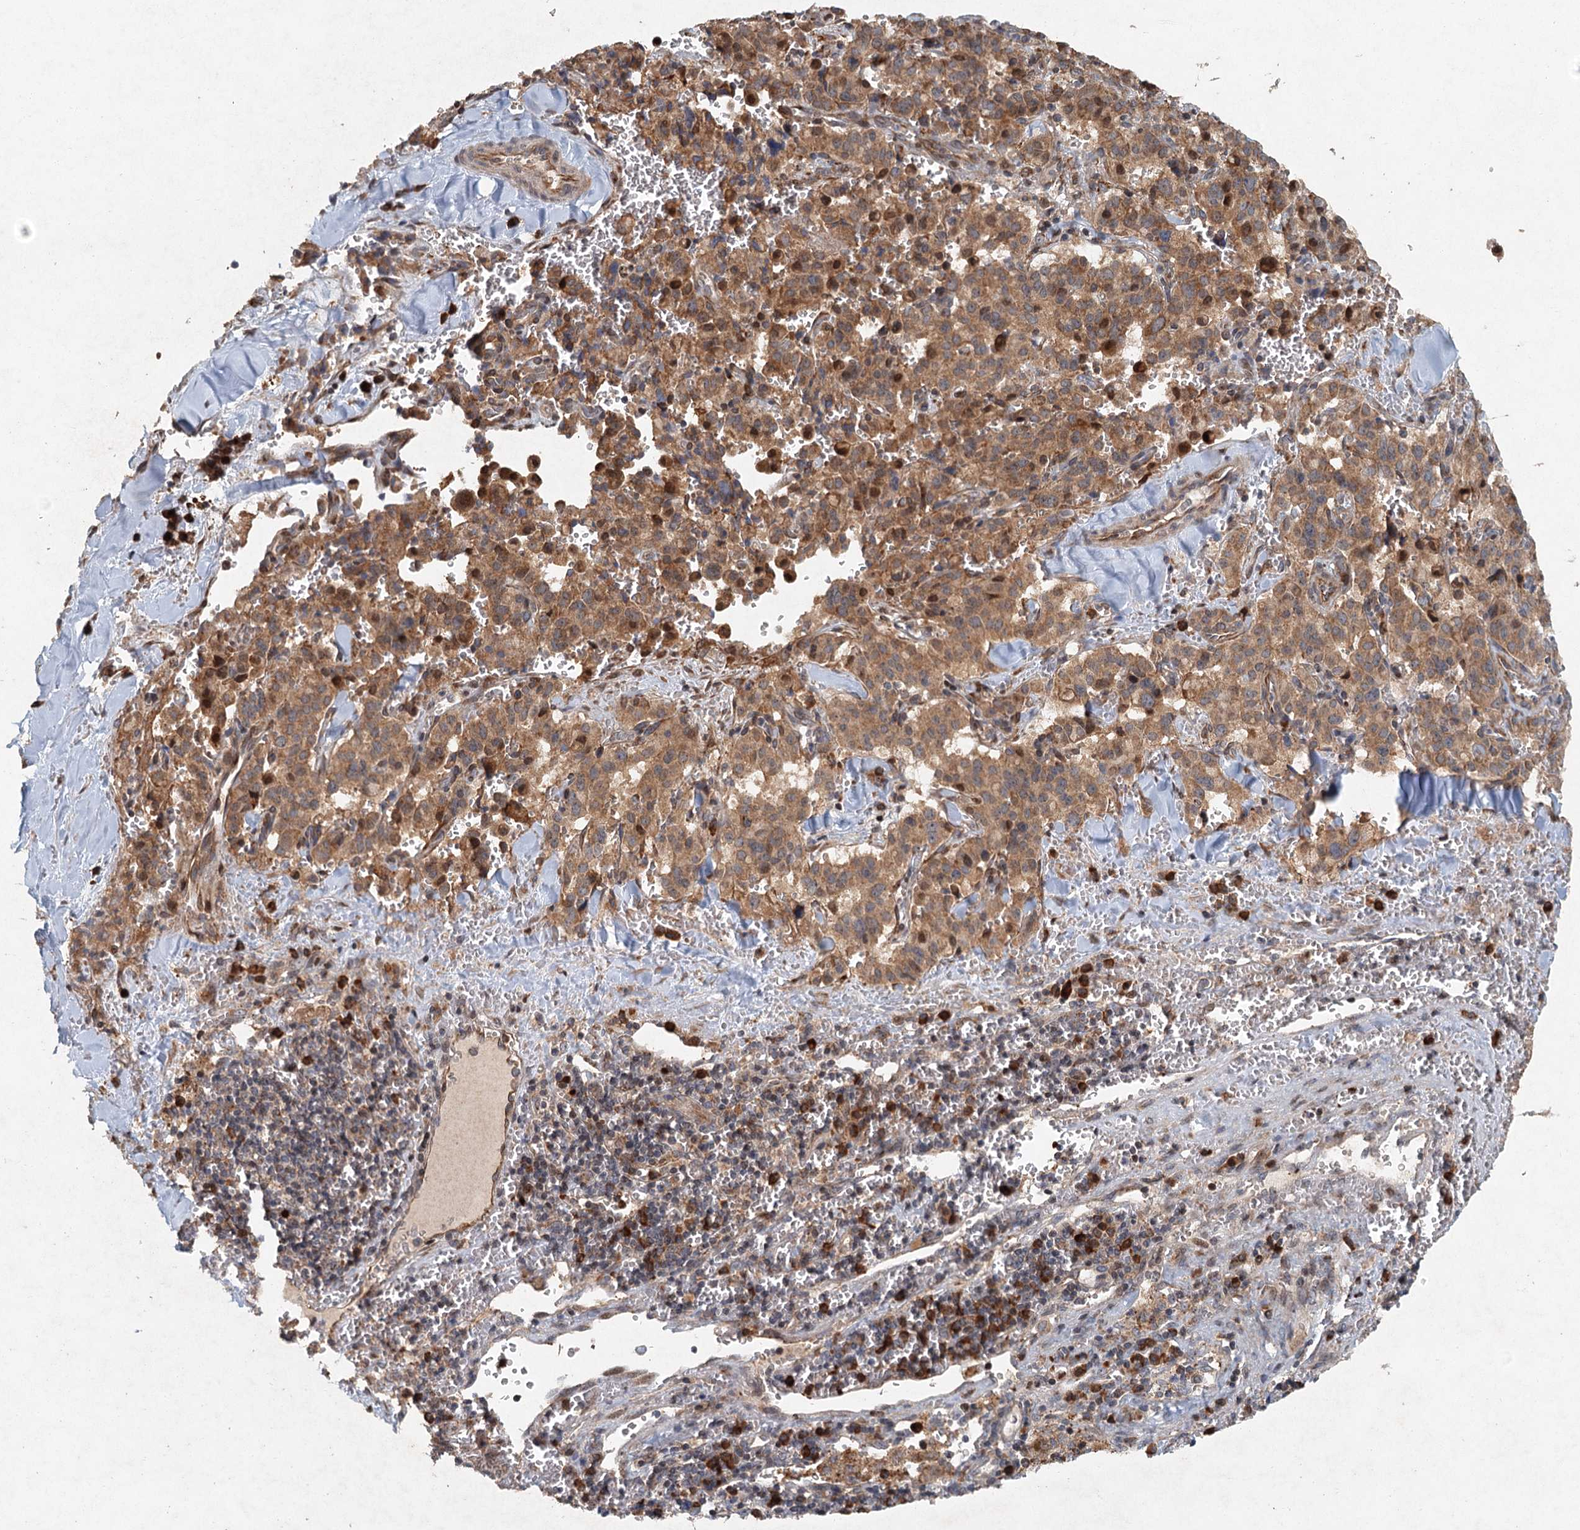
{"staining": {"intensity": "moderate", "quantity": ">75%", "location": "cytoplasmic/membranous"}, "tissue": "pancreatic cancer", "cell_type": "Tumor cells", "image_type": "cancer", "snomed": [{"axis": "morphology", "description": "Adenocarcinoma, NOS"}, {"axis": "topography", "description": "Pancreas"}], "caption": "Pancreatic cancer tissue exhibits moderate cytoplasmic/membranous expression in approximately >75% of tumor cells", "gene": "SRPX2", "patient": {"sex": "male", "age": 65}}